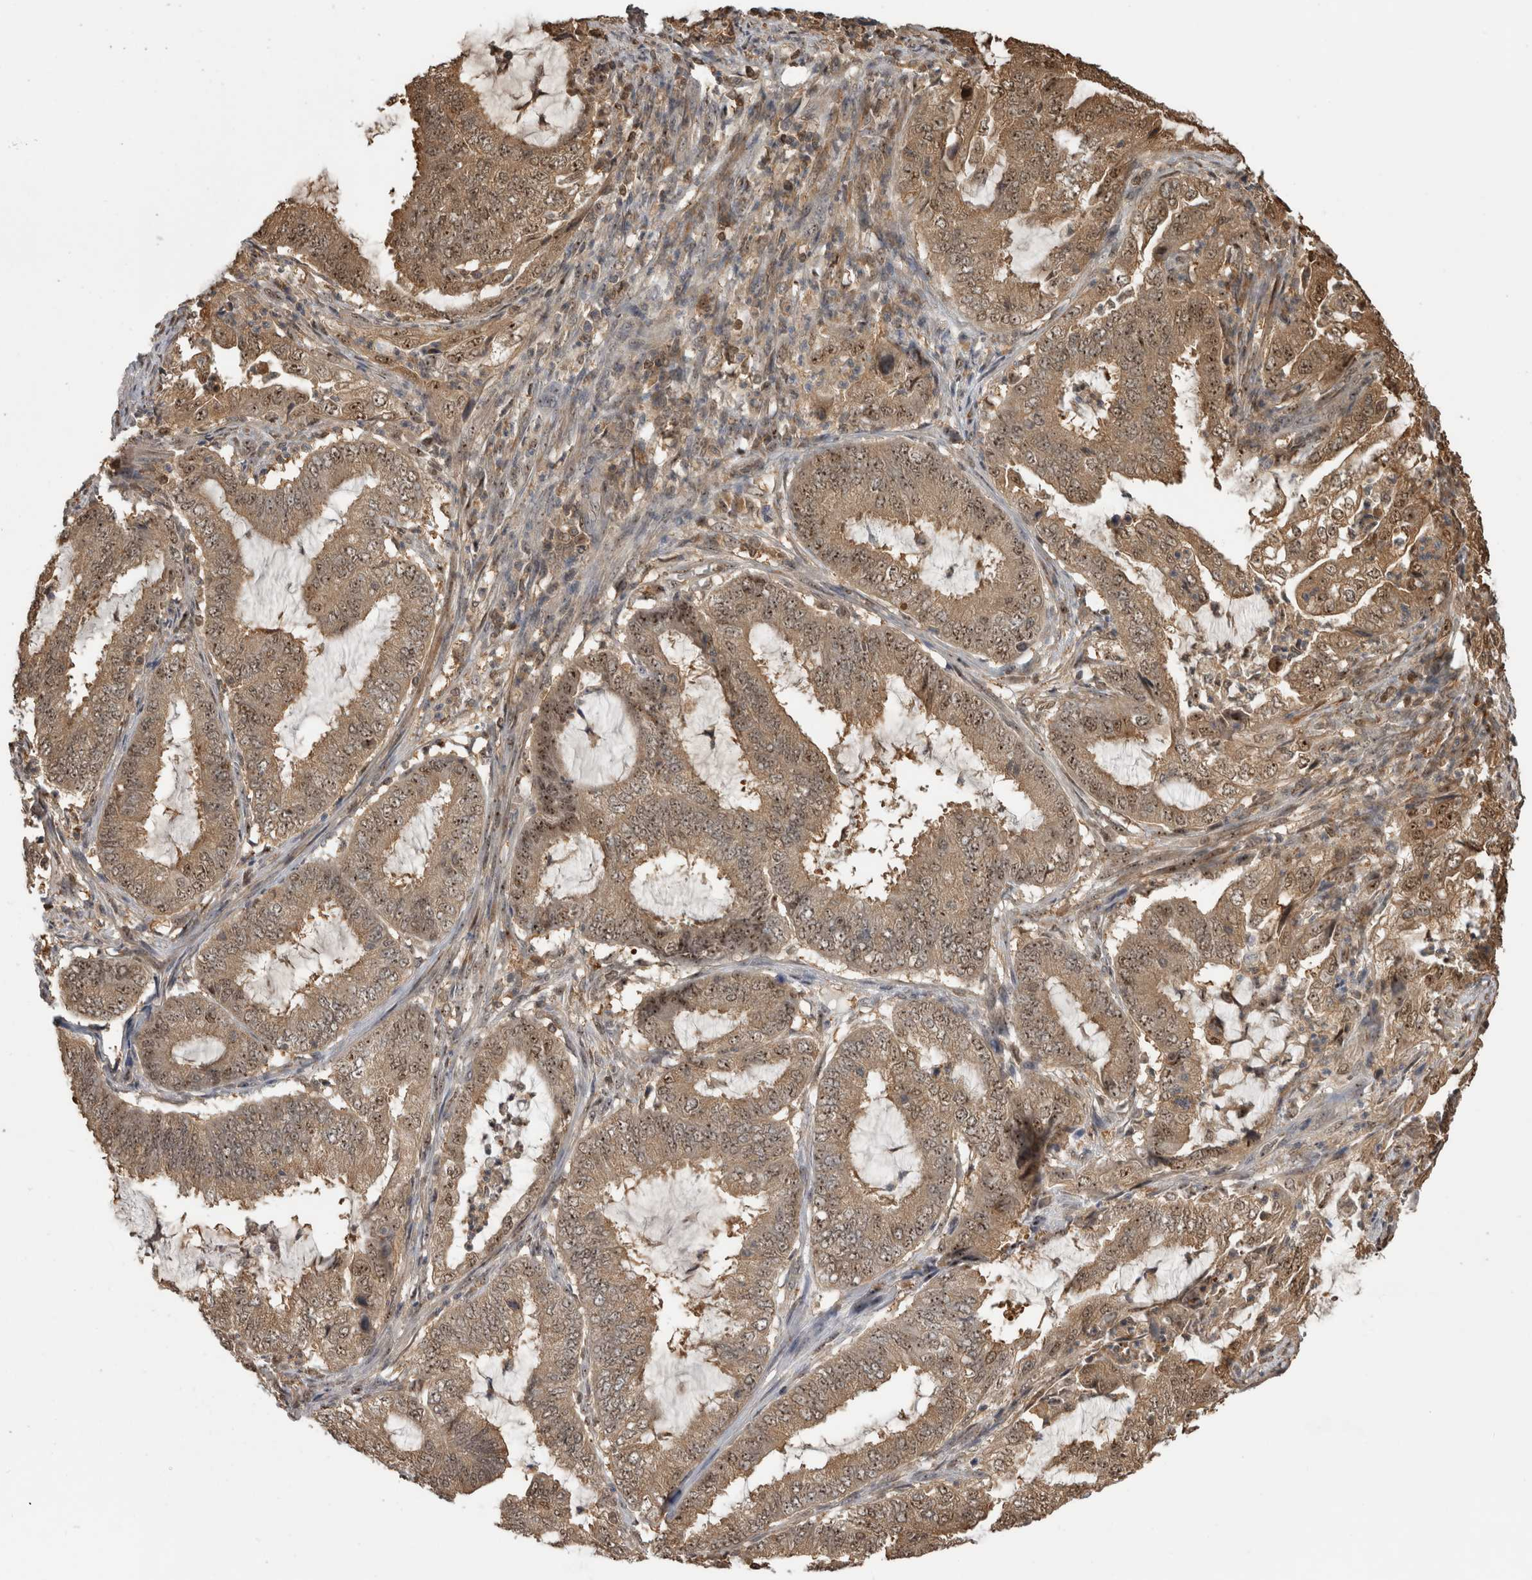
{"staining": {"intensity": "weak", "quantity": ">75%", "location": "cytoplasmic/membranous,nuclear"}, "tissue": "endometrial cancer", "cell_type": "Tumor cells", "image_type": "cancer", "snomed": [{"axis": "morphology", "description": "Adenocarcinoma, NOS"}, {"axis": "topography", "description": "Endometrium"}], "caption": "Immunohistochemical staining of human endometrial cancer (adenocarcinoma) displays low levels of weak cytoplasmic/membranous and nuclear expression in approximately >75% of tumor cells.", "gene": "TDRD7", "patient": {"sex": "female", "age": 51}}